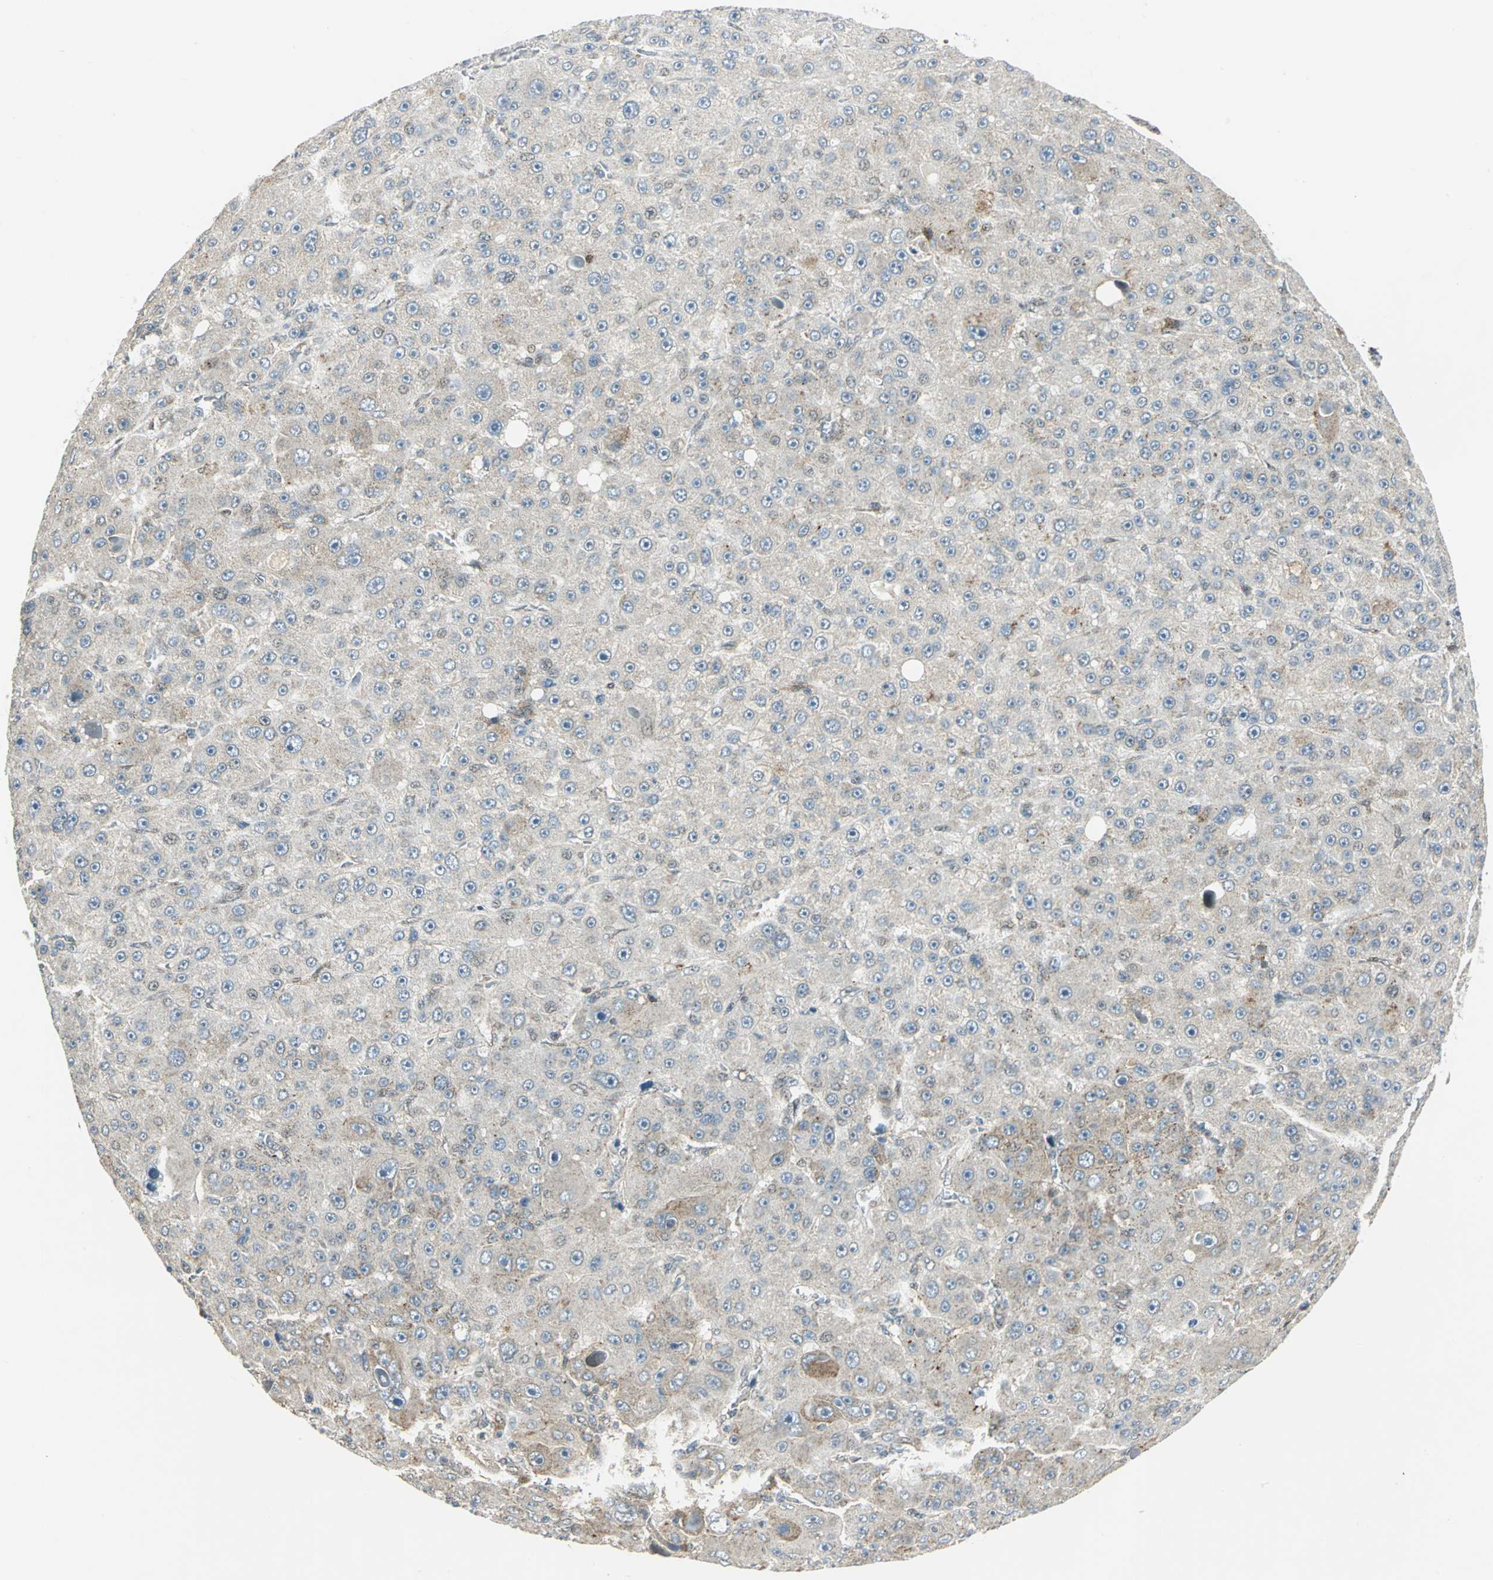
{"staining": {"intensity": "weak", "quantity": ">75%", "location": "cytoplasmic/membranous"}, "tissue": "liver cancer", "cell_type": "Tumor cells", "image_type": "cancer", "snomed": [{"axis": "morphology", "description": "Carcinoma, Hepatocellular, NOS"}, {"axis": "topography", "description": "Liver"}], "caption": "An immunohistochemistry micrograph of neoplastic tissue is shown. Protein staining in brown labels weak cytoplasmic/membranous positivity in hepatocellular carcinoma (liver) within tumor cells.", "gene": "ATP6V1A", "patient": {"sex": "male", "age": 76}}